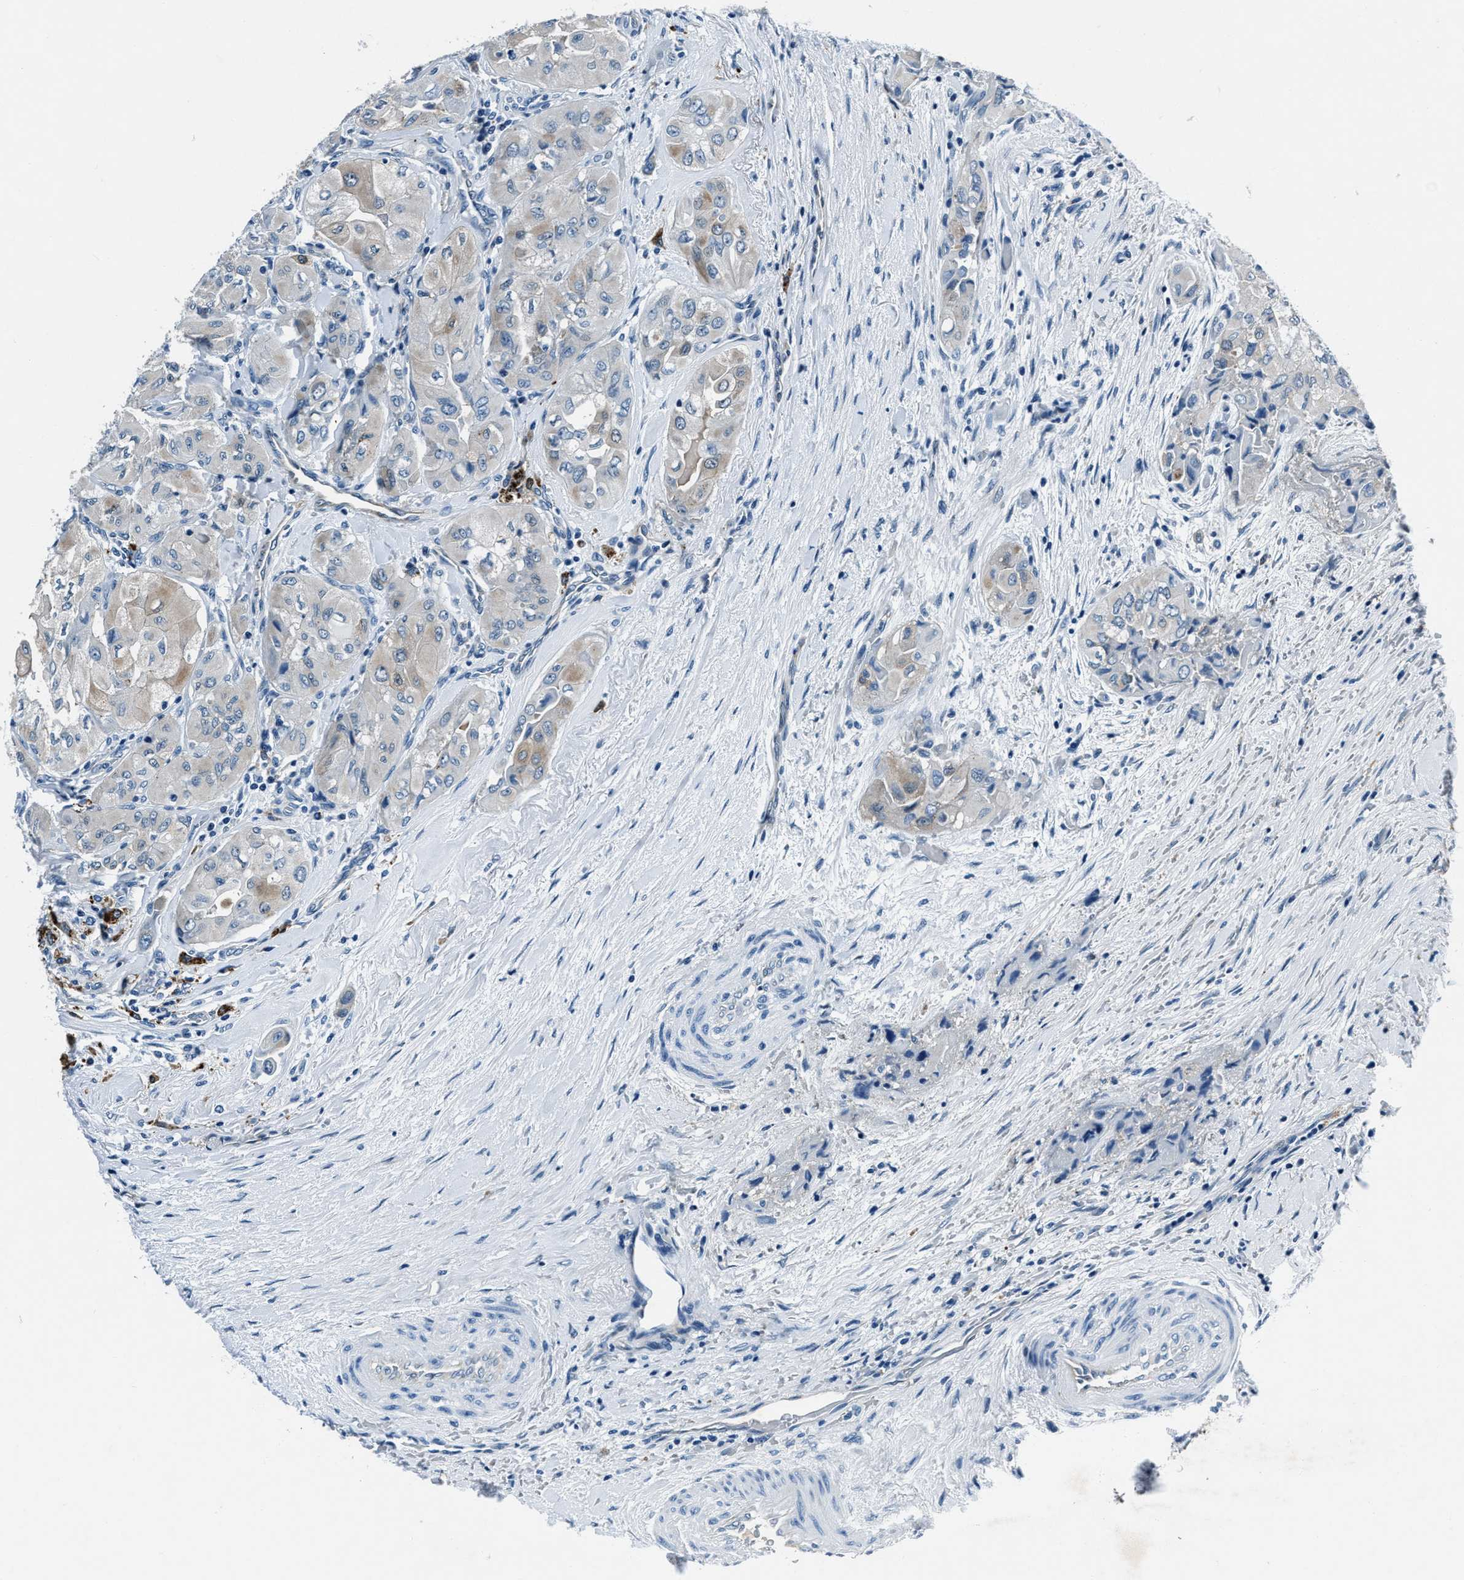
{"staining": {"intensity": "negative", "quantity": "none", "location": "none"}, "tissue": "thyroid cancer", "cell_type": "Tumor cells", "image_type": "cancer", "snomed": [{"axis": "morphology", "description": "Papillary adenocarcinoma, NOS"}, {"axis": "topography", "description": "Thyroid gland"}], "caption": "DAB immunohistochemical staining of thyroid cancer (papillary adenocarcinoma) demonstrates no significant expression in tumor cells.", "gene": "PTPDC1", "patient": {"sex": "female", "age": 59}}